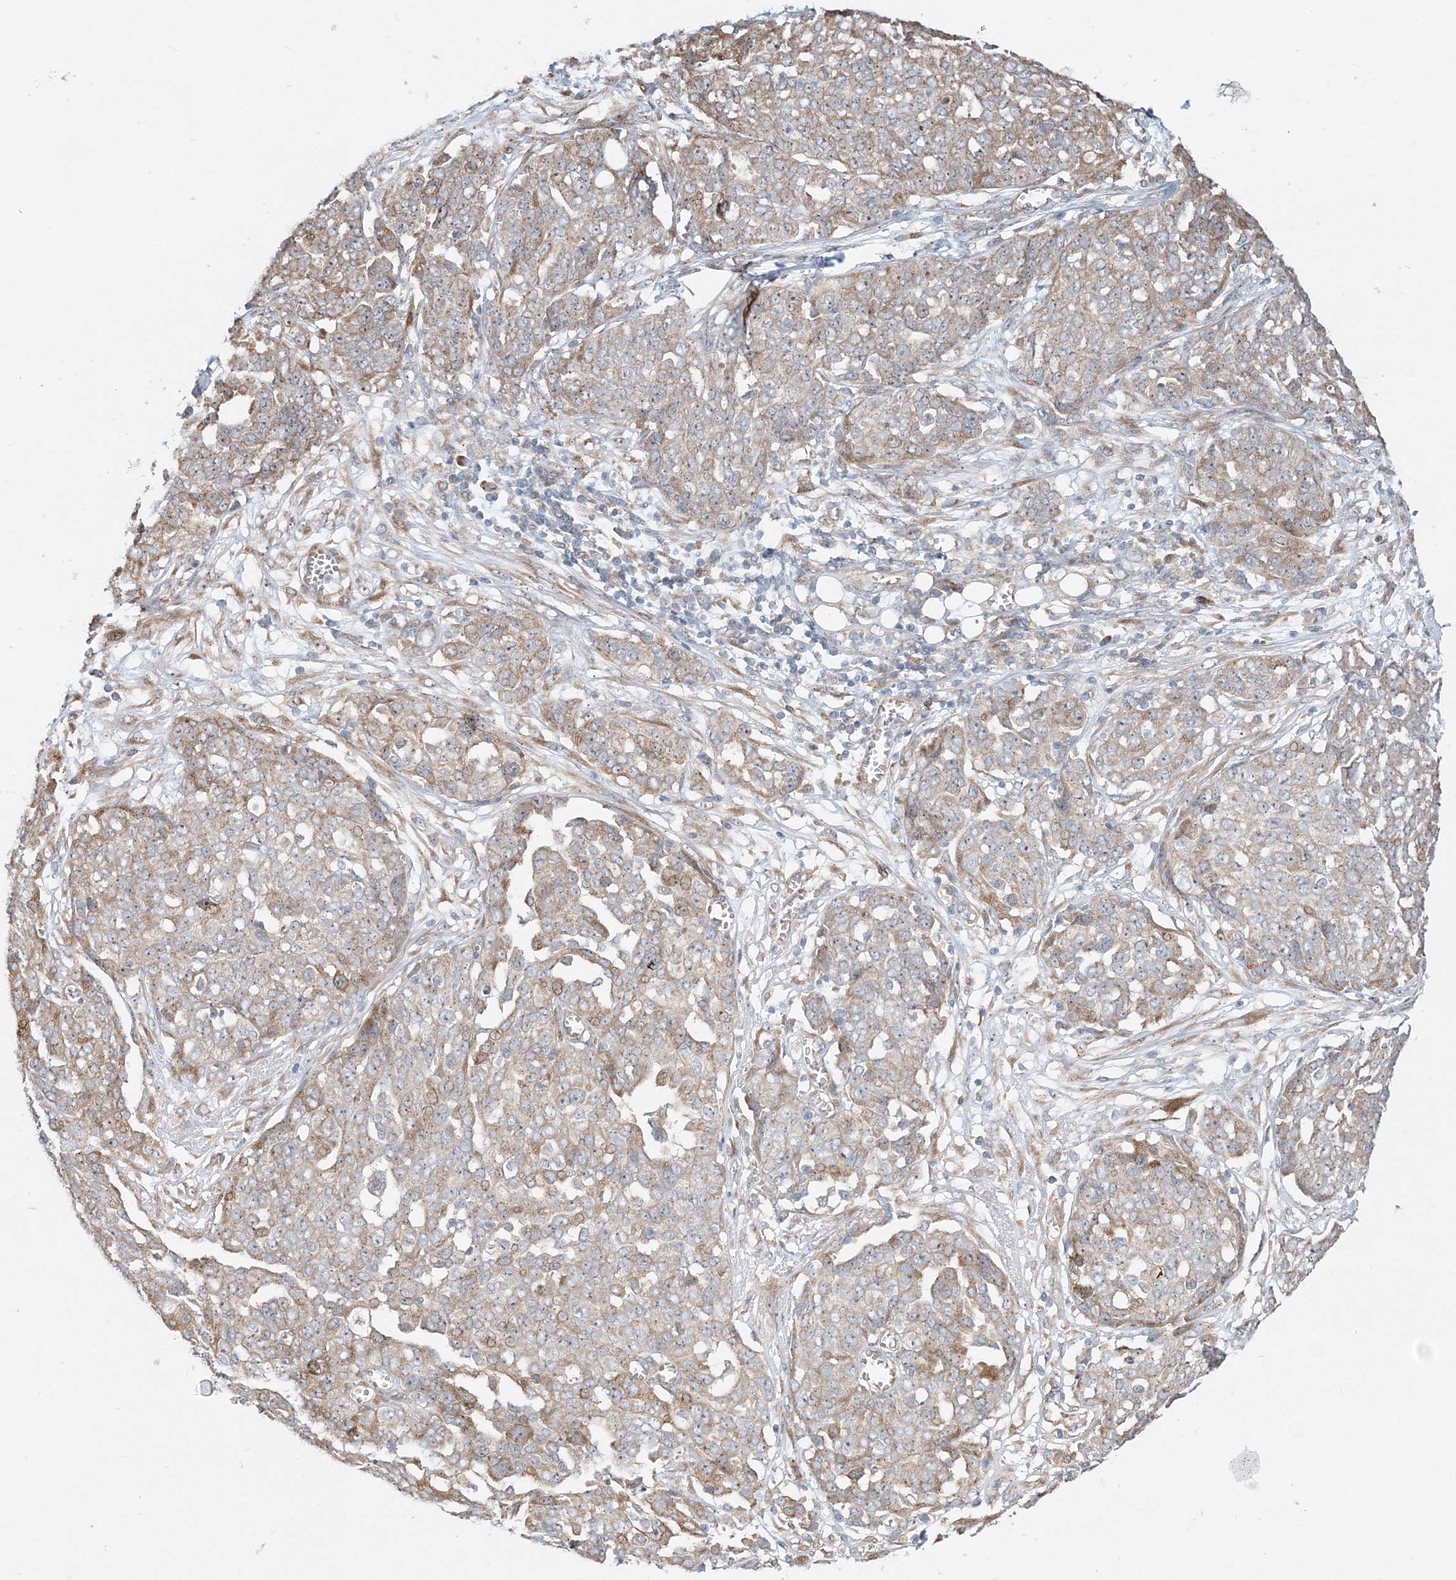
{"staining": {"intensity": "weak", "quantity": ">75%", "location": "cytoplasmic/membranous"}, "tissue": "ovarian cancer", "cell_type": "Tumor cells", "image_type": "cancer", "snomed": [{"axis": "morphology", "description": "Cystadenocarcinoma, serous, NOS"}, {"axis": "topography", "description": "Soft tissue"}, {"axis": "topography", "description": "Ovary"}], "caption": "Serous cystadenocarcinoma (ovarian) was stained to show a protein in brown. There is low levels of weak cytoplasmic/membranous positivity in about >75% of tumor cells. The staining is performed using DAB brown chromogen to label protein expression. The nuclei are counter-stained blue using hematoxylin.", "gene": "CXXC5", "patient": {"sex": "female", "age": 57}}